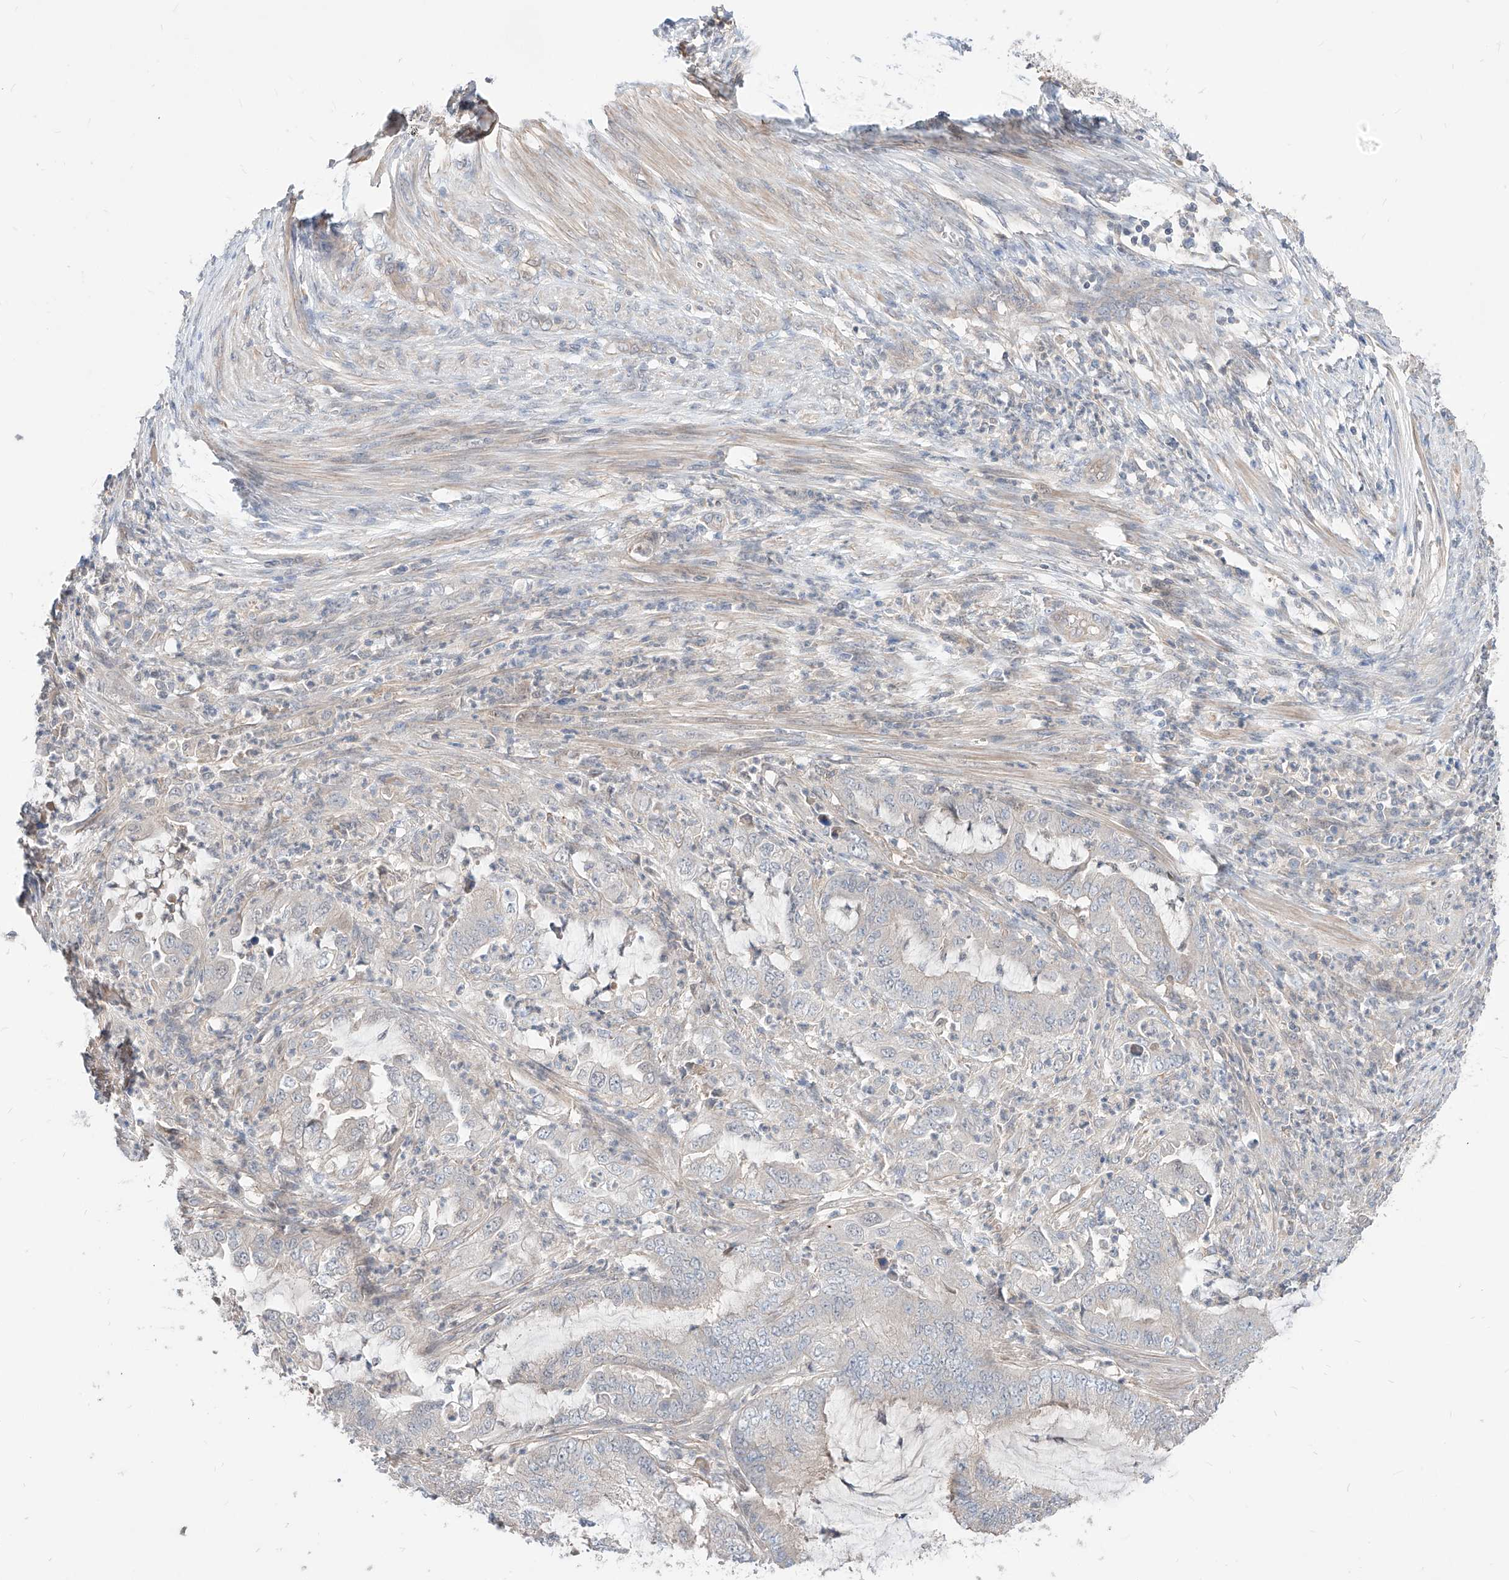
{"staining": {"intensity": "negative", "quantity": "none", "location": "none"}, "tissue": "endometrial cancer", "cell_type": "Tumor cells", "image_type": "cancer", "snomed": [{"axis": "morphology", "description": "Adenocarcinoma, NOS"}, {"axis": "topography", "description": "Endometrium"}], "caption": "A high-resolution micrograph shows immunohistochemistry staining of adenocarcinoma (endometrial), which demonstrates no significant expression in tumor cells.", "gene": "TSNAX", "patient": {"sex": "female", "age": 51}}